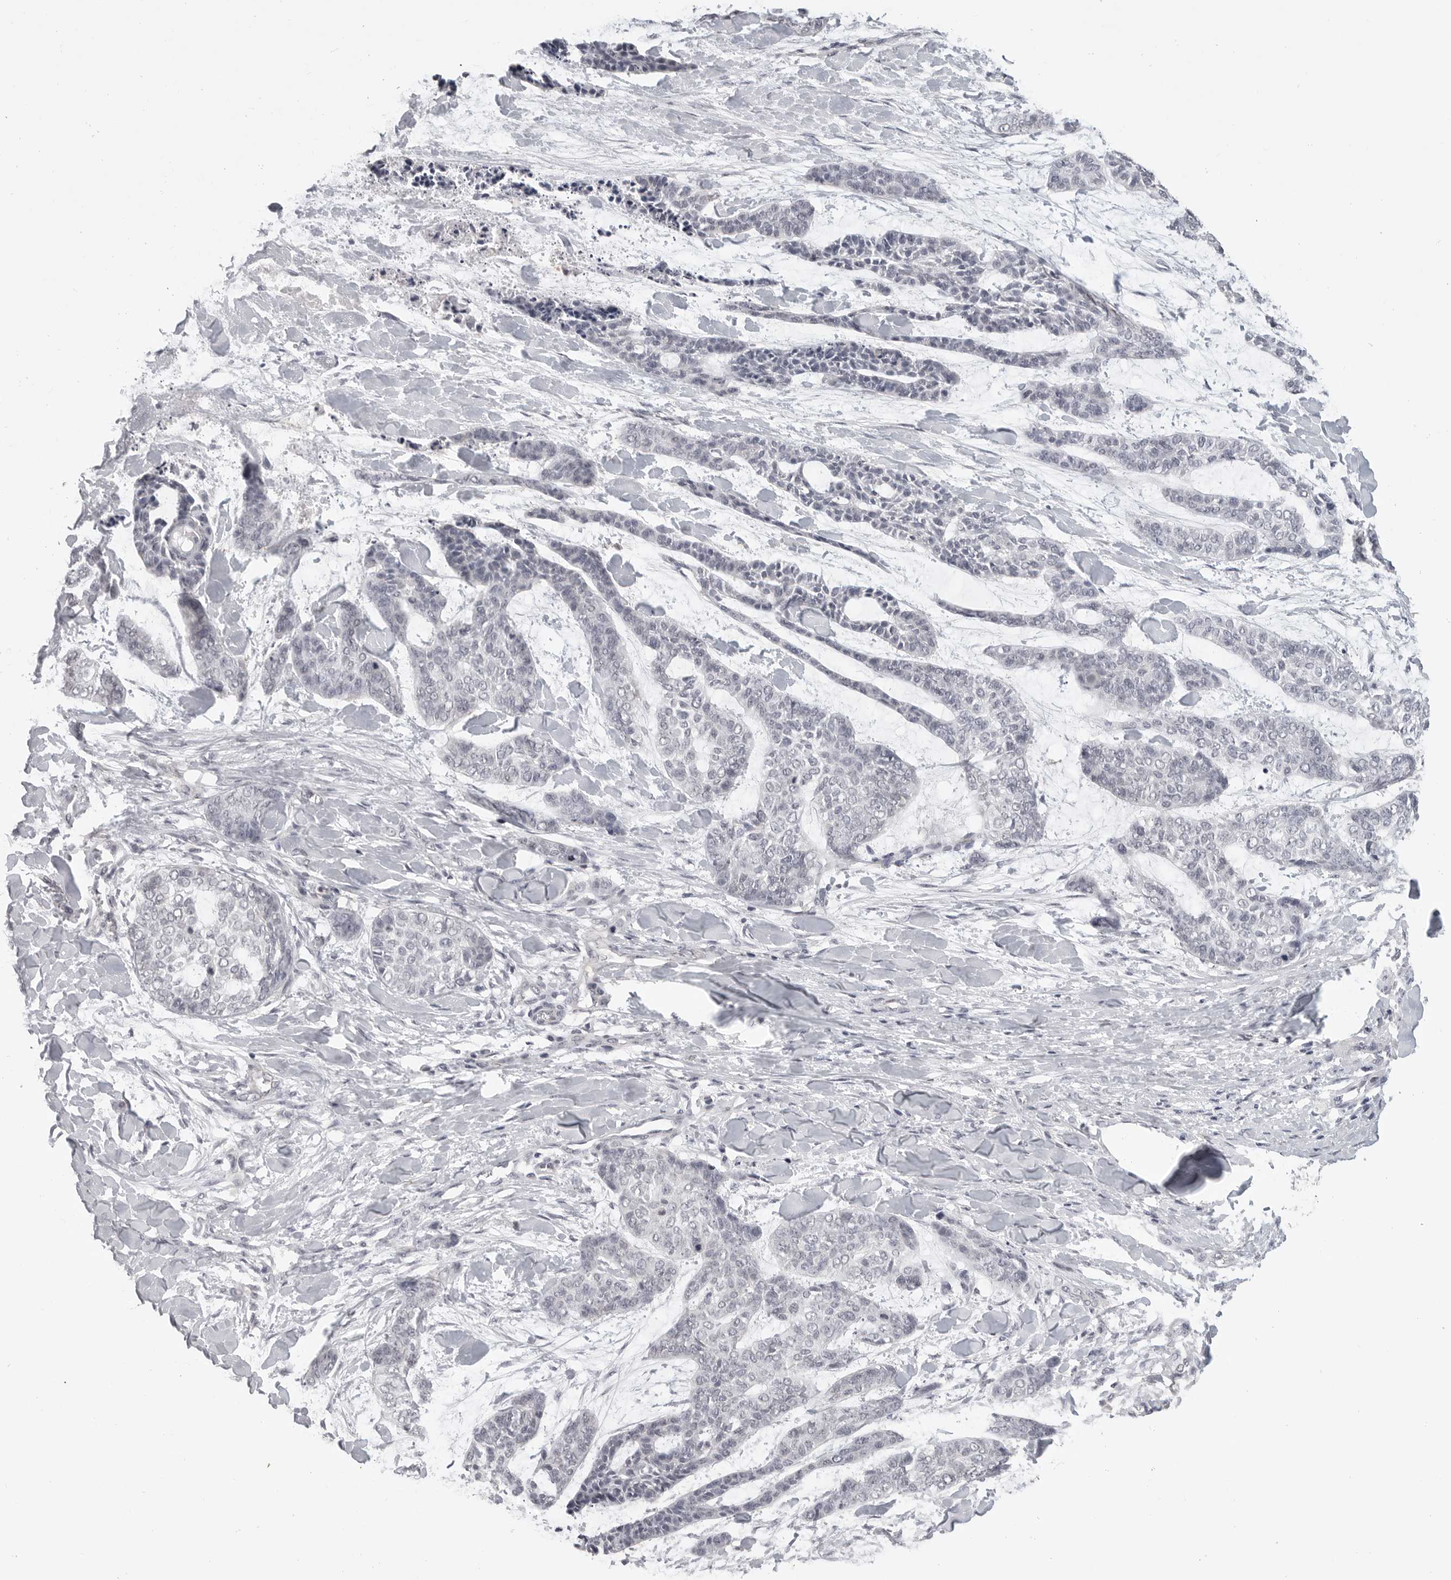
{"staining": {"intensity": "negative", "quantity": "none", "location": "none"}, "tissue": "skin cancer", "cell_type": "Tumor cells", "image_type": "cancer", "snomed": [{"axis": "morphology", "description": "Basal cell carcinoma"}, {"axis": "topography", "description": "Skin"}], "caption": "An image of skin cancer (basal cell carcinoma) stained for a protein displays no brown staining in tumor cells. (DAB (3,3'-diaminobenzidine) IHC visualized using brightfield microscopy, high magnification).", "gene": "IFNGR1", "patient": {"sex": "female", "age": 64}}